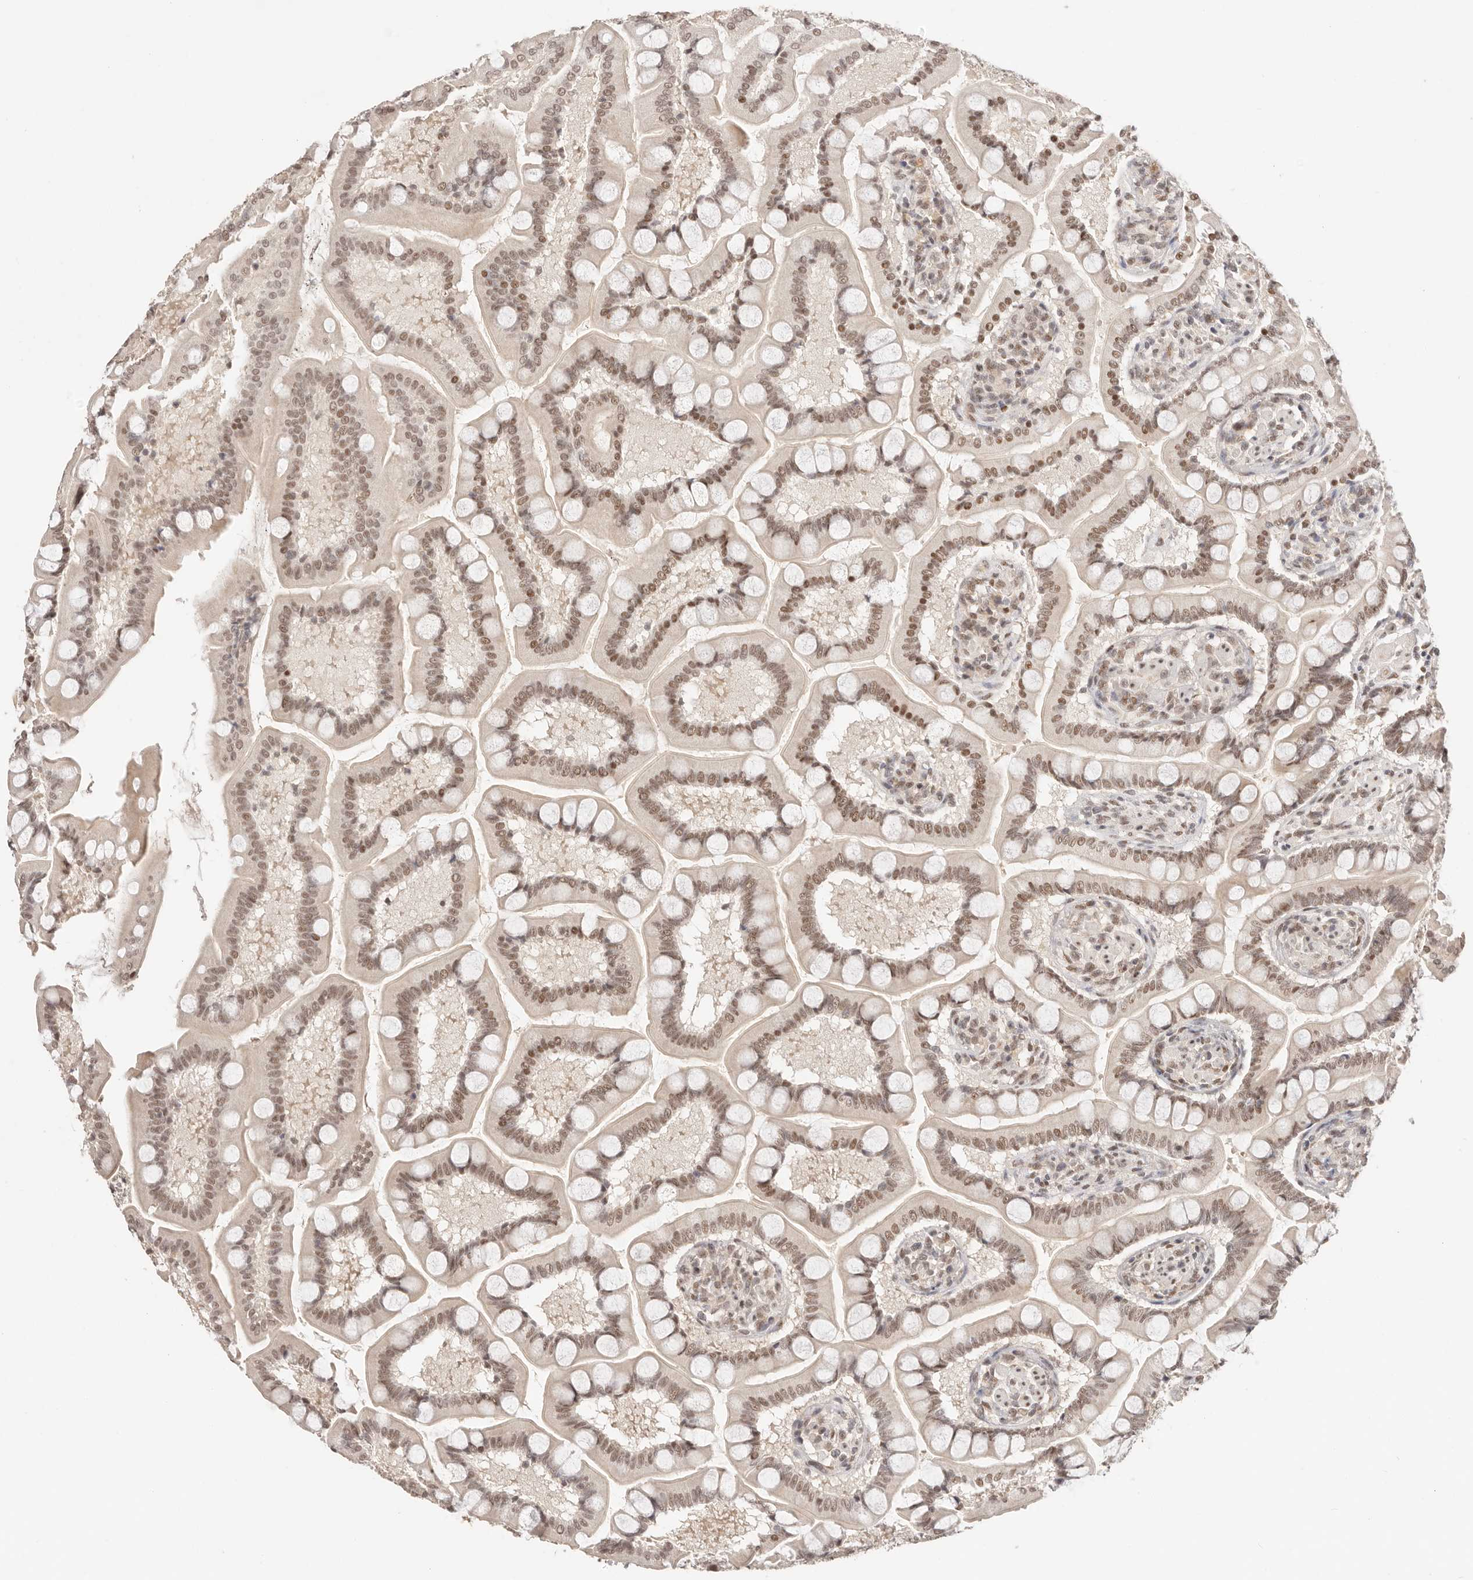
{"staining": {"intensity": "moderate", "quantity": ">75%", "location": "nuclear"}, "tissue": "small intestine", "cell_type": "Glandular cells", "image_type": "normal", "snomed": [{"axis": "morphology", "description": "Normal tissue, NOS"}, {"axis": "topography", "description": "Small intestine"}], "caption": "DAB immunohistochemical staining of normal human small intestine shows moderate nuclear protein staining in approximately >75% of glandular cells. The staining was performed using DAB (3,3'-diaminobenzidine), with brown indicating positive protein expression. Nuclei are stained blue with hematoxylin.", "gene": "RFC3", "patient": {"sex": "male", "age": 41}}